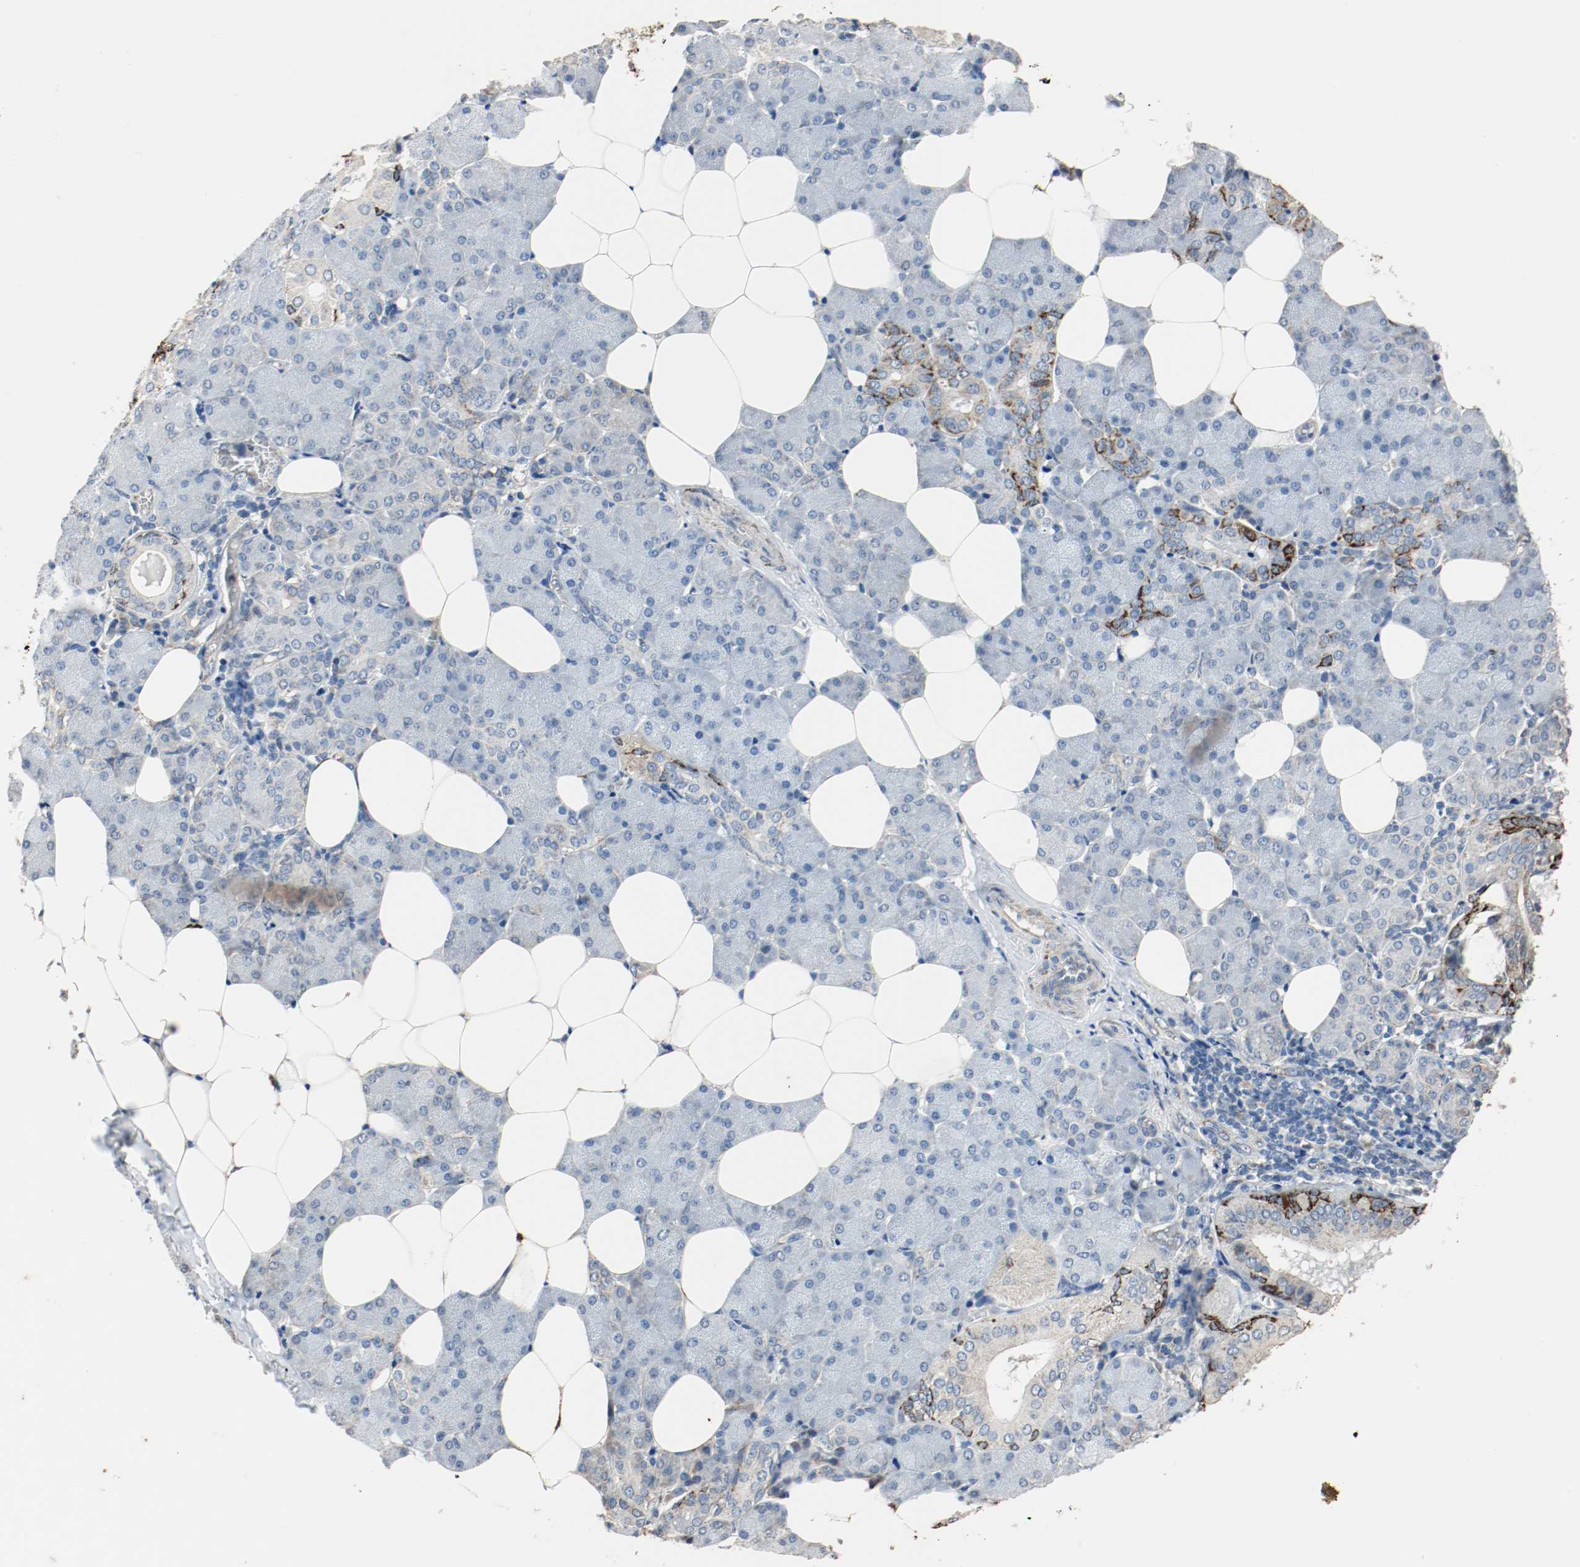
{"staining": {"intensity": "weak", "quantity": "25%-75%", "location": "cytoplasmic/membranous"}, "tissue": "salivary gland", "cell_type": "Glandular cells", "image_type": "normal", "snomed": [{"axis": "morphology", "description": "Normal tissue, NOS"}, {"axis": "morphology", "description": "Adenoma, NOS"}, {"axis": "topography", "description": "Salivary gland"}], "caption": "About 25%-75% of glandular cells in benign human salivary gland display weak cytoplasmic/membranous protein positivity as visualized by brown immunohistochemical staining.", "gene": "ALDH4A1", "patient": {"sex": "female", "age": 32}}